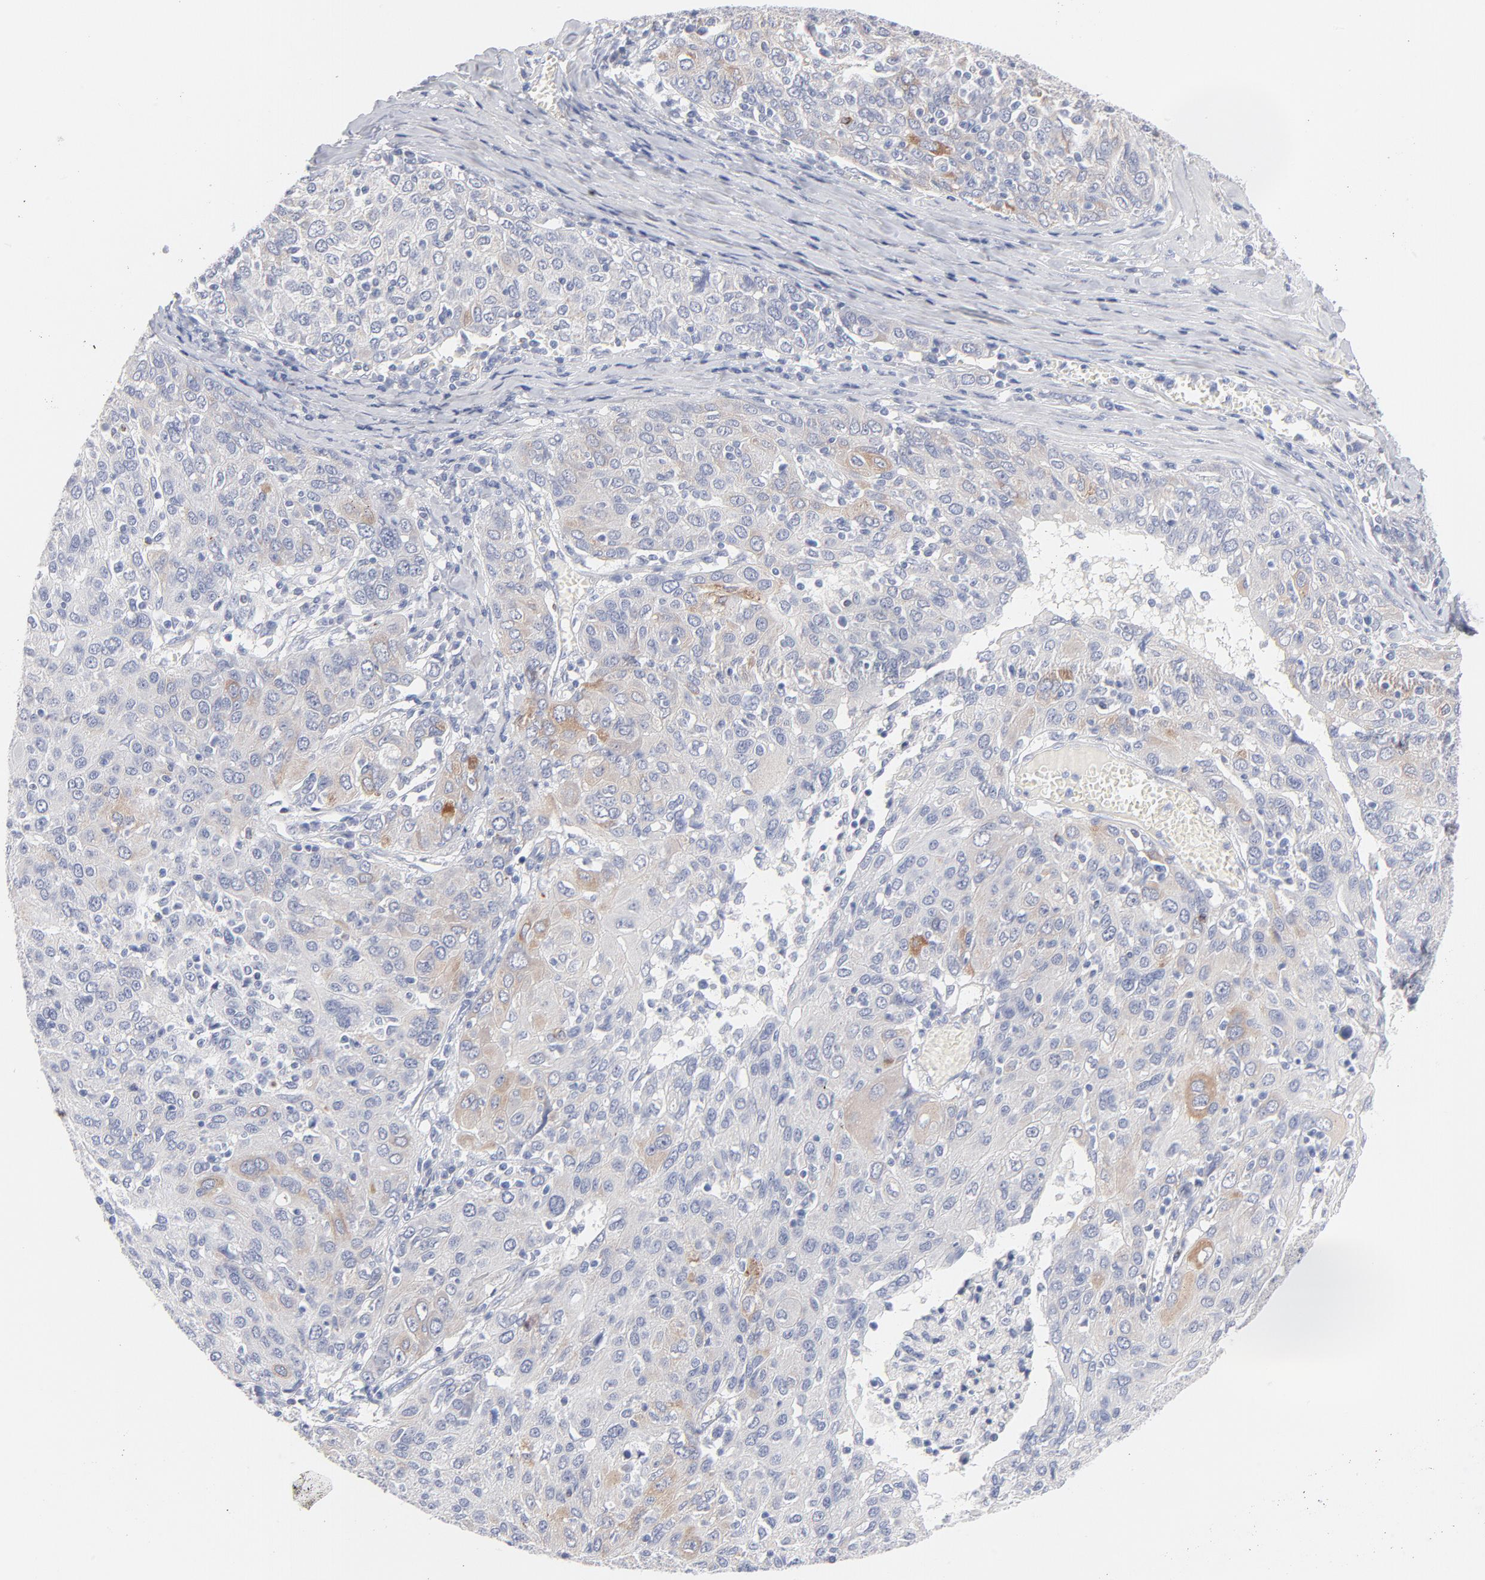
{"staining": {"intensity": "negative", "quantity": "none", "location": "none"}, "tissue": "ovarian cancer", "cell_type": "Tumor cells", "image_type": "cancer", "snomed": [{"axis": "morphology", "description": "Carcinoma, endometroid"}, {"axis": "topography", "description": "Ovary"}], "caption": "Ovarian cancer (endometroid carcinoma) was stained to show a protein in brown. There is no significant staining in tumor cells. (DAB immunohistochemistry, high magnification).", "gene": "MID1", "patient": {"sex": "female", "age": 50}}